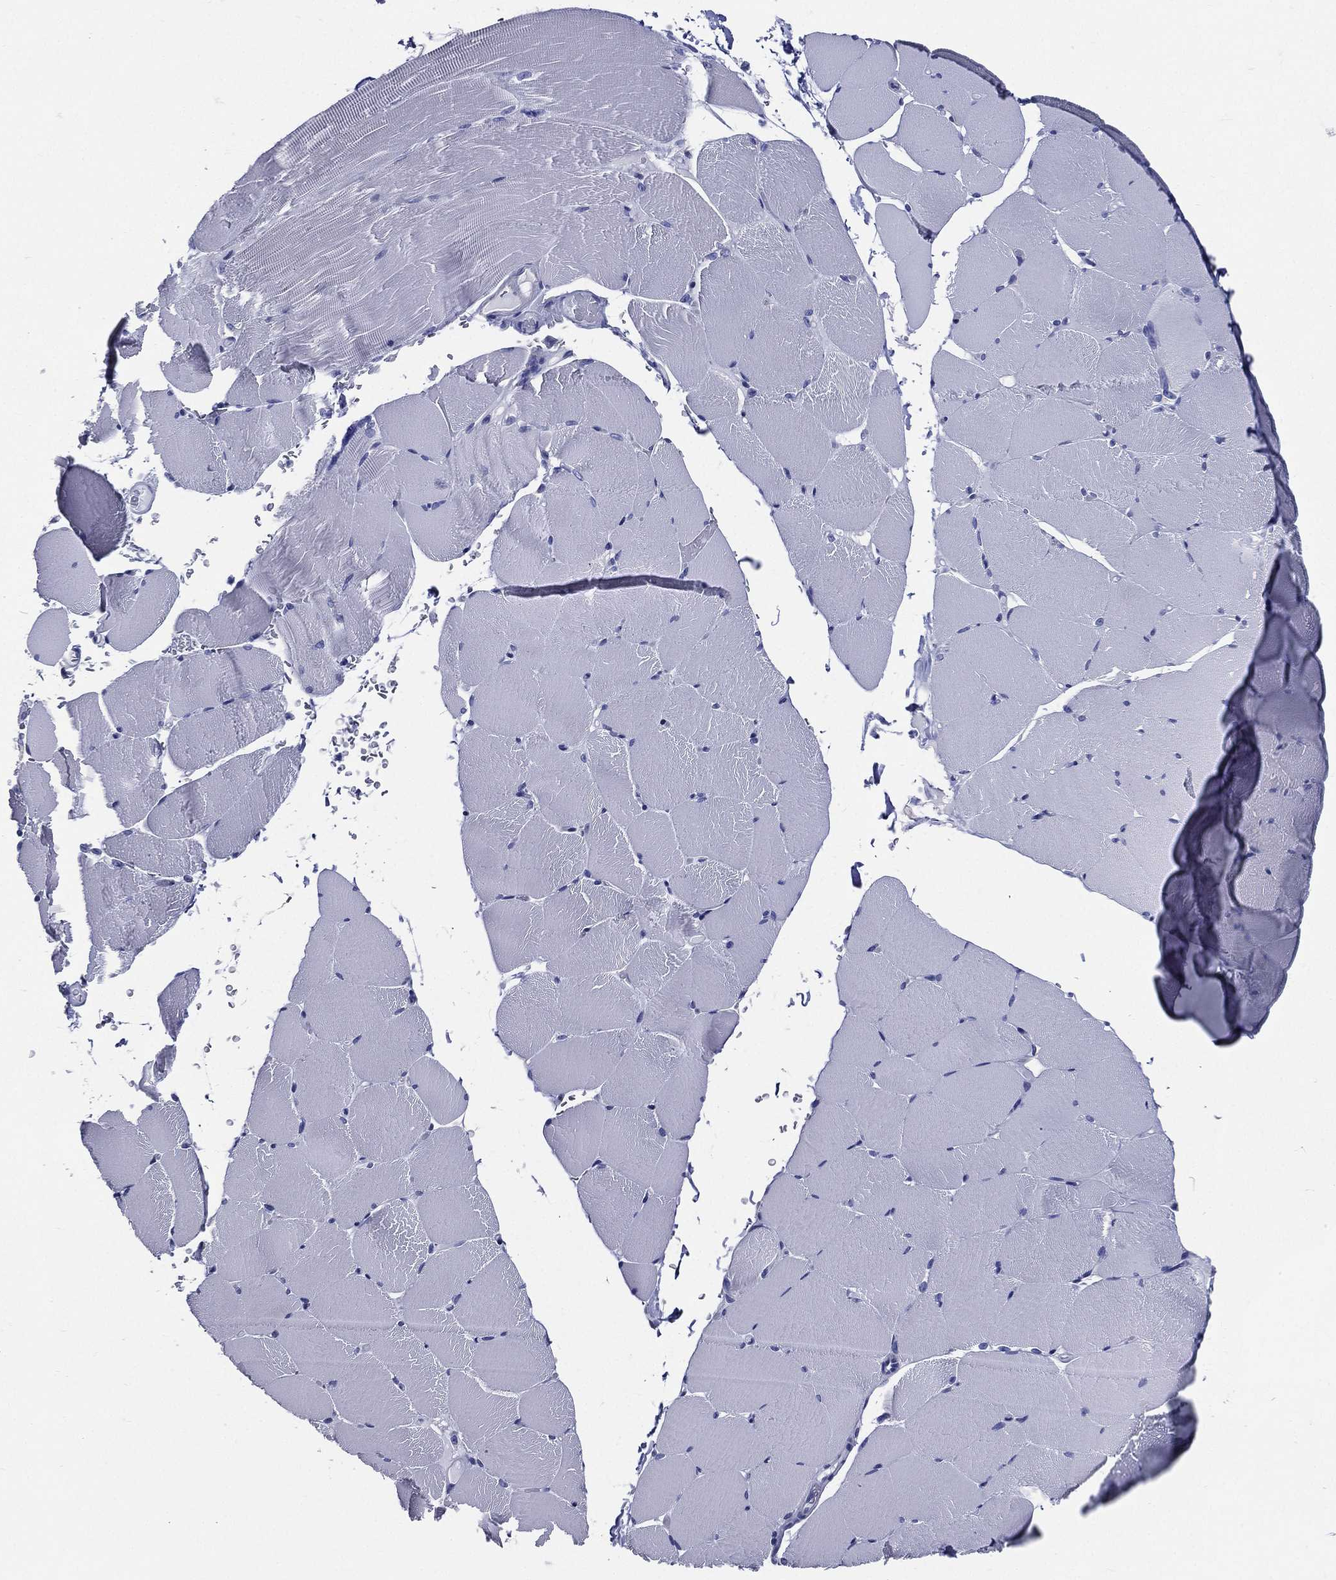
{"staining": {"intensity": "negative", "quantity": "none", "location": "none"}, "tissue": "skeletal muscle", "cell_type": "Myocytes", "image_type": "normal", "snomed": [{"axis": "morphology", "description": "Normal tissue, NOS"}, {"axis": "topography", "description": "Skeletal muscle"}], "caption": "This histopathology image is of unremarkable skeletal muscle stained with immunohistochemistry to label a protein in brown with the nuclei are counter-stained blue. There is no expression in myocytes.", "gene": "DPYS", "patient": {"sex": "female", "age": 37}}